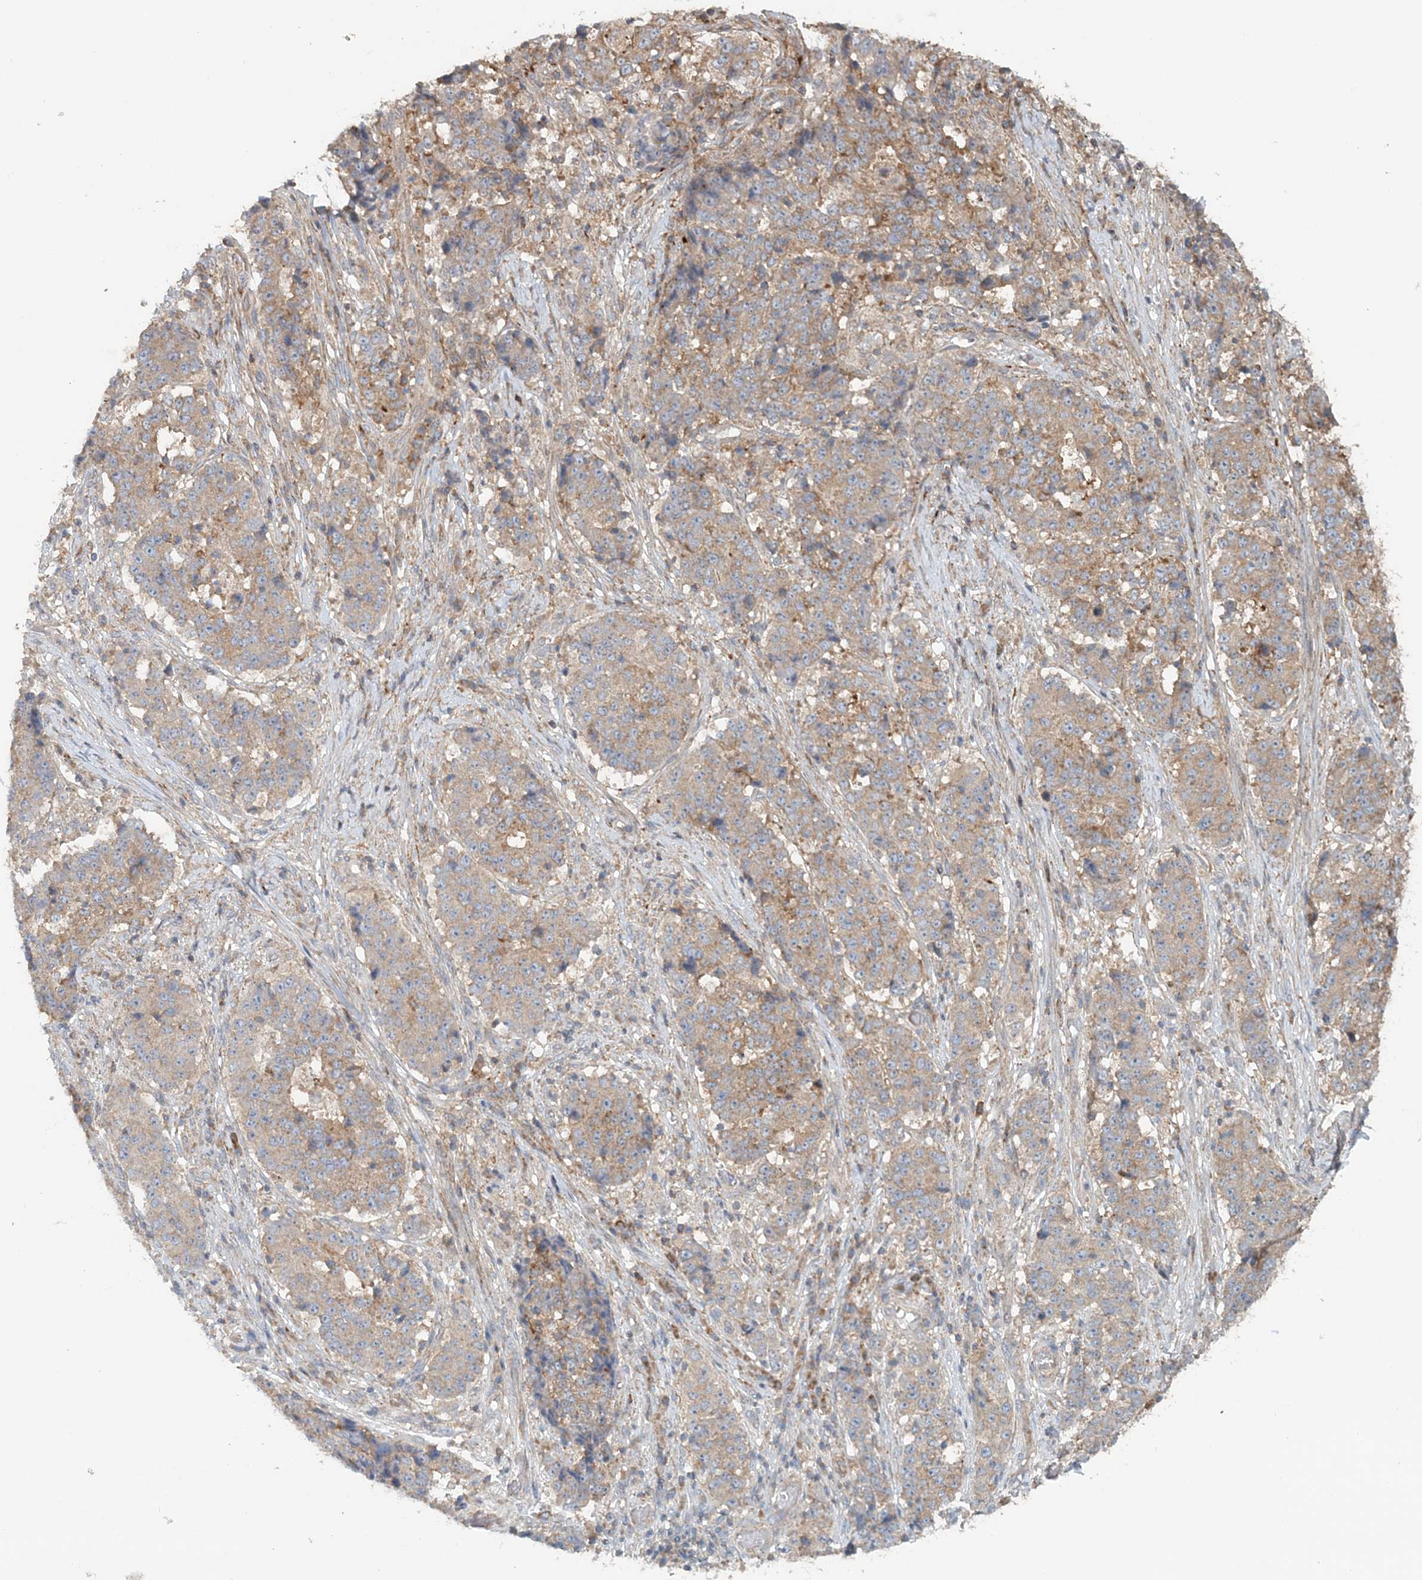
{"staining": {"intensity": "weak", "quantity": "25%-75%", "location": "cytoplasmic/membranous"}, "tissue": "stomach cancer", "cell_type": "Tumor cells", "image_type": "cancer", "snomed": [{"axis": "morphology", "description": "Adenocarcinoma, NOS"}, {"axis": "topography", "description": "Stomach"}], "caption": "Stomach adenocarcinoma stained with DAB immunohistochemistry displays low levels of weak cytoplasmic/membranous staining in approximately 25%-75% of tumor cells. The protein is stained brown, and the nuclei are stained in blue (DAB IHC with brightfield microscopy, high magnification).", "gene": "MMUT", "patient": {"sex": "male", "age": 59}}